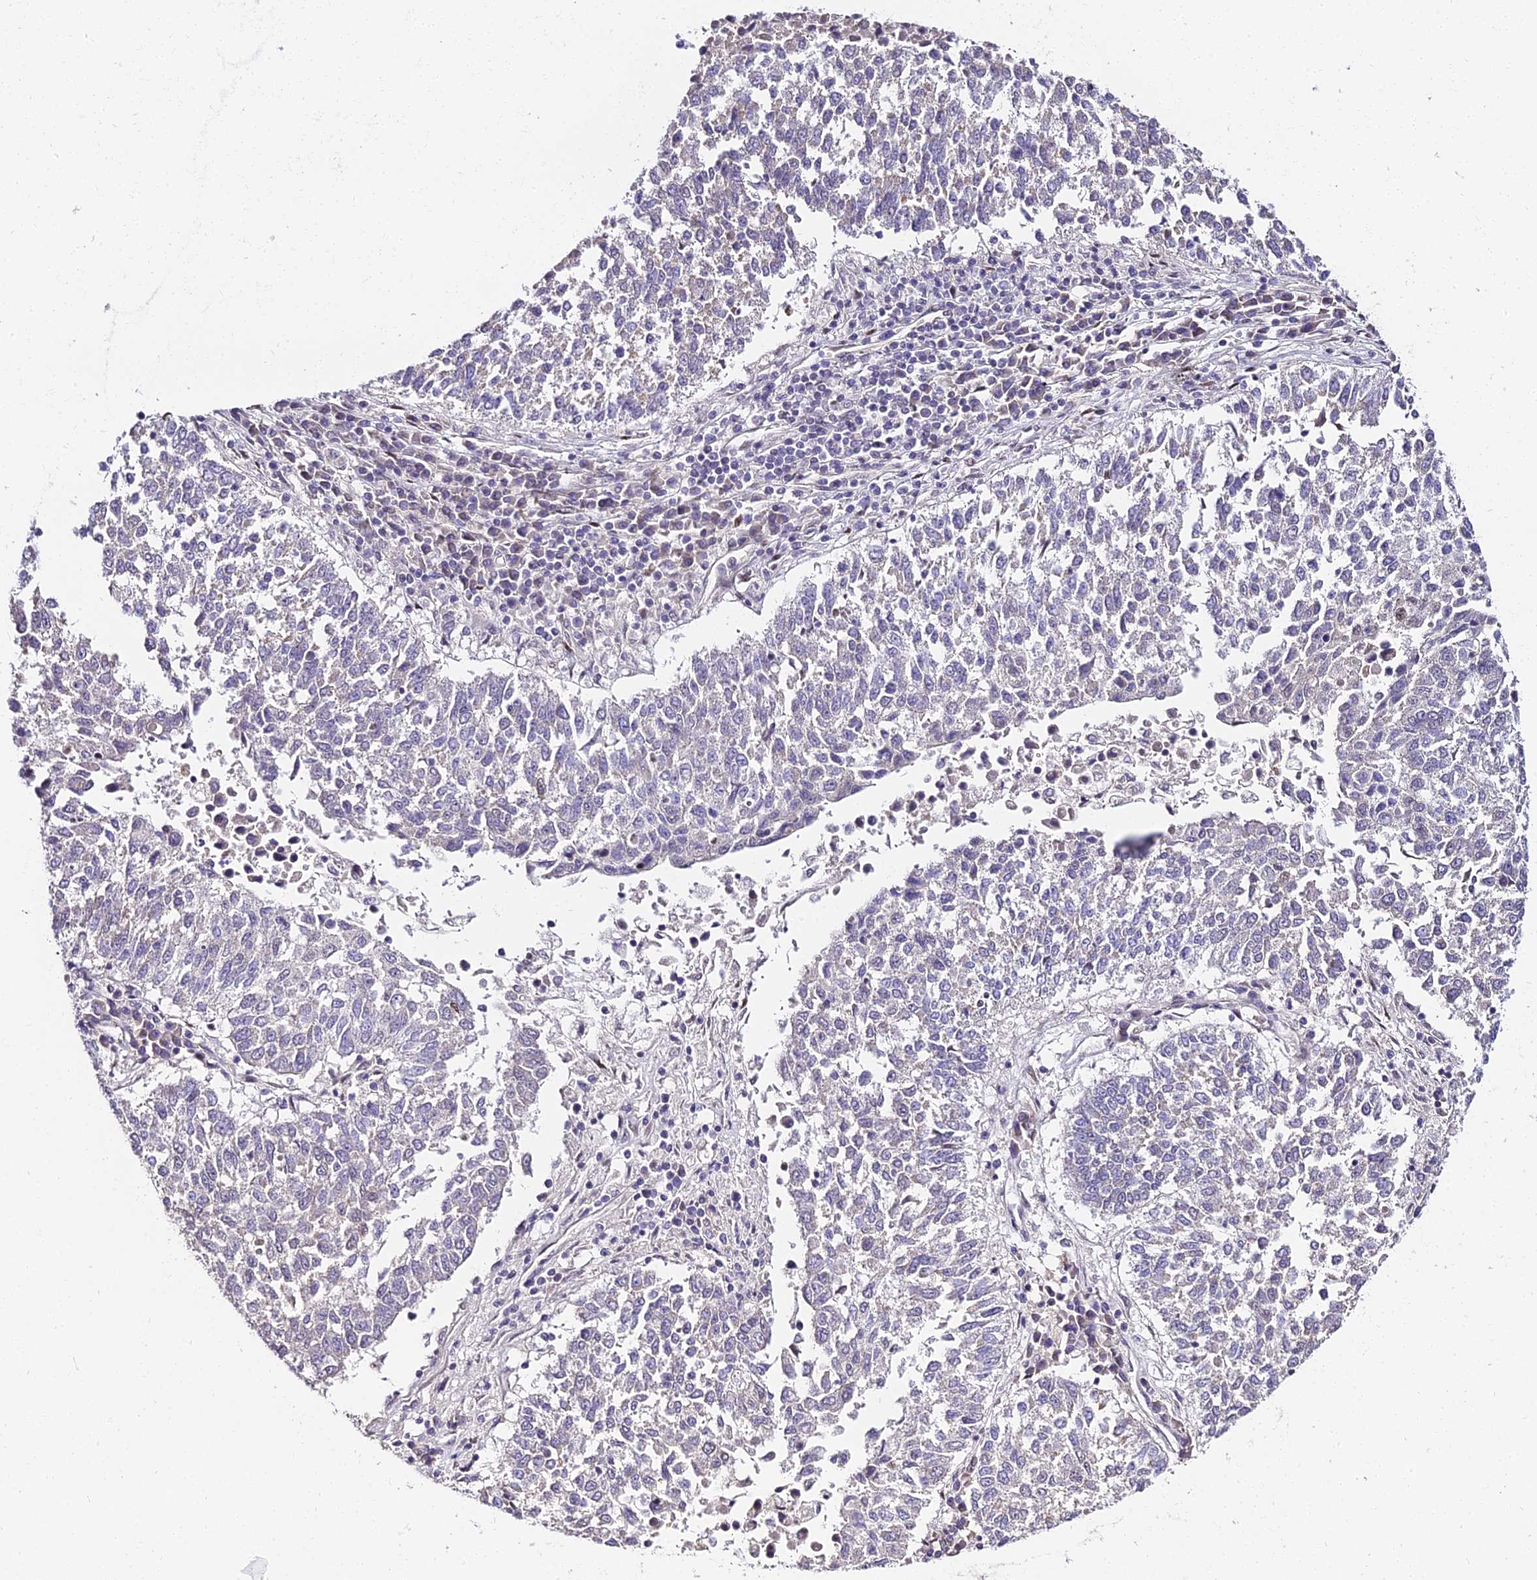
{"staining": {"intensity": "negative", "quantity": "none", "location": "none"}, "tissue": "lung cancer", "cell_type": "Tumor cells", "image_type": "cancer", "snomed": [{"axis": "morphology", "description": "Squamous cell carcinoma, NOS"}, {"axis": "topography", "description": "Lung"}], "caption": "A high-resolution image shows immunohistochemistry staining of lung cancer, which demonstrates no significant expression in tumor cells.", "gene": "ZNF707", "patient": {"sex": "male", "age": 73}}